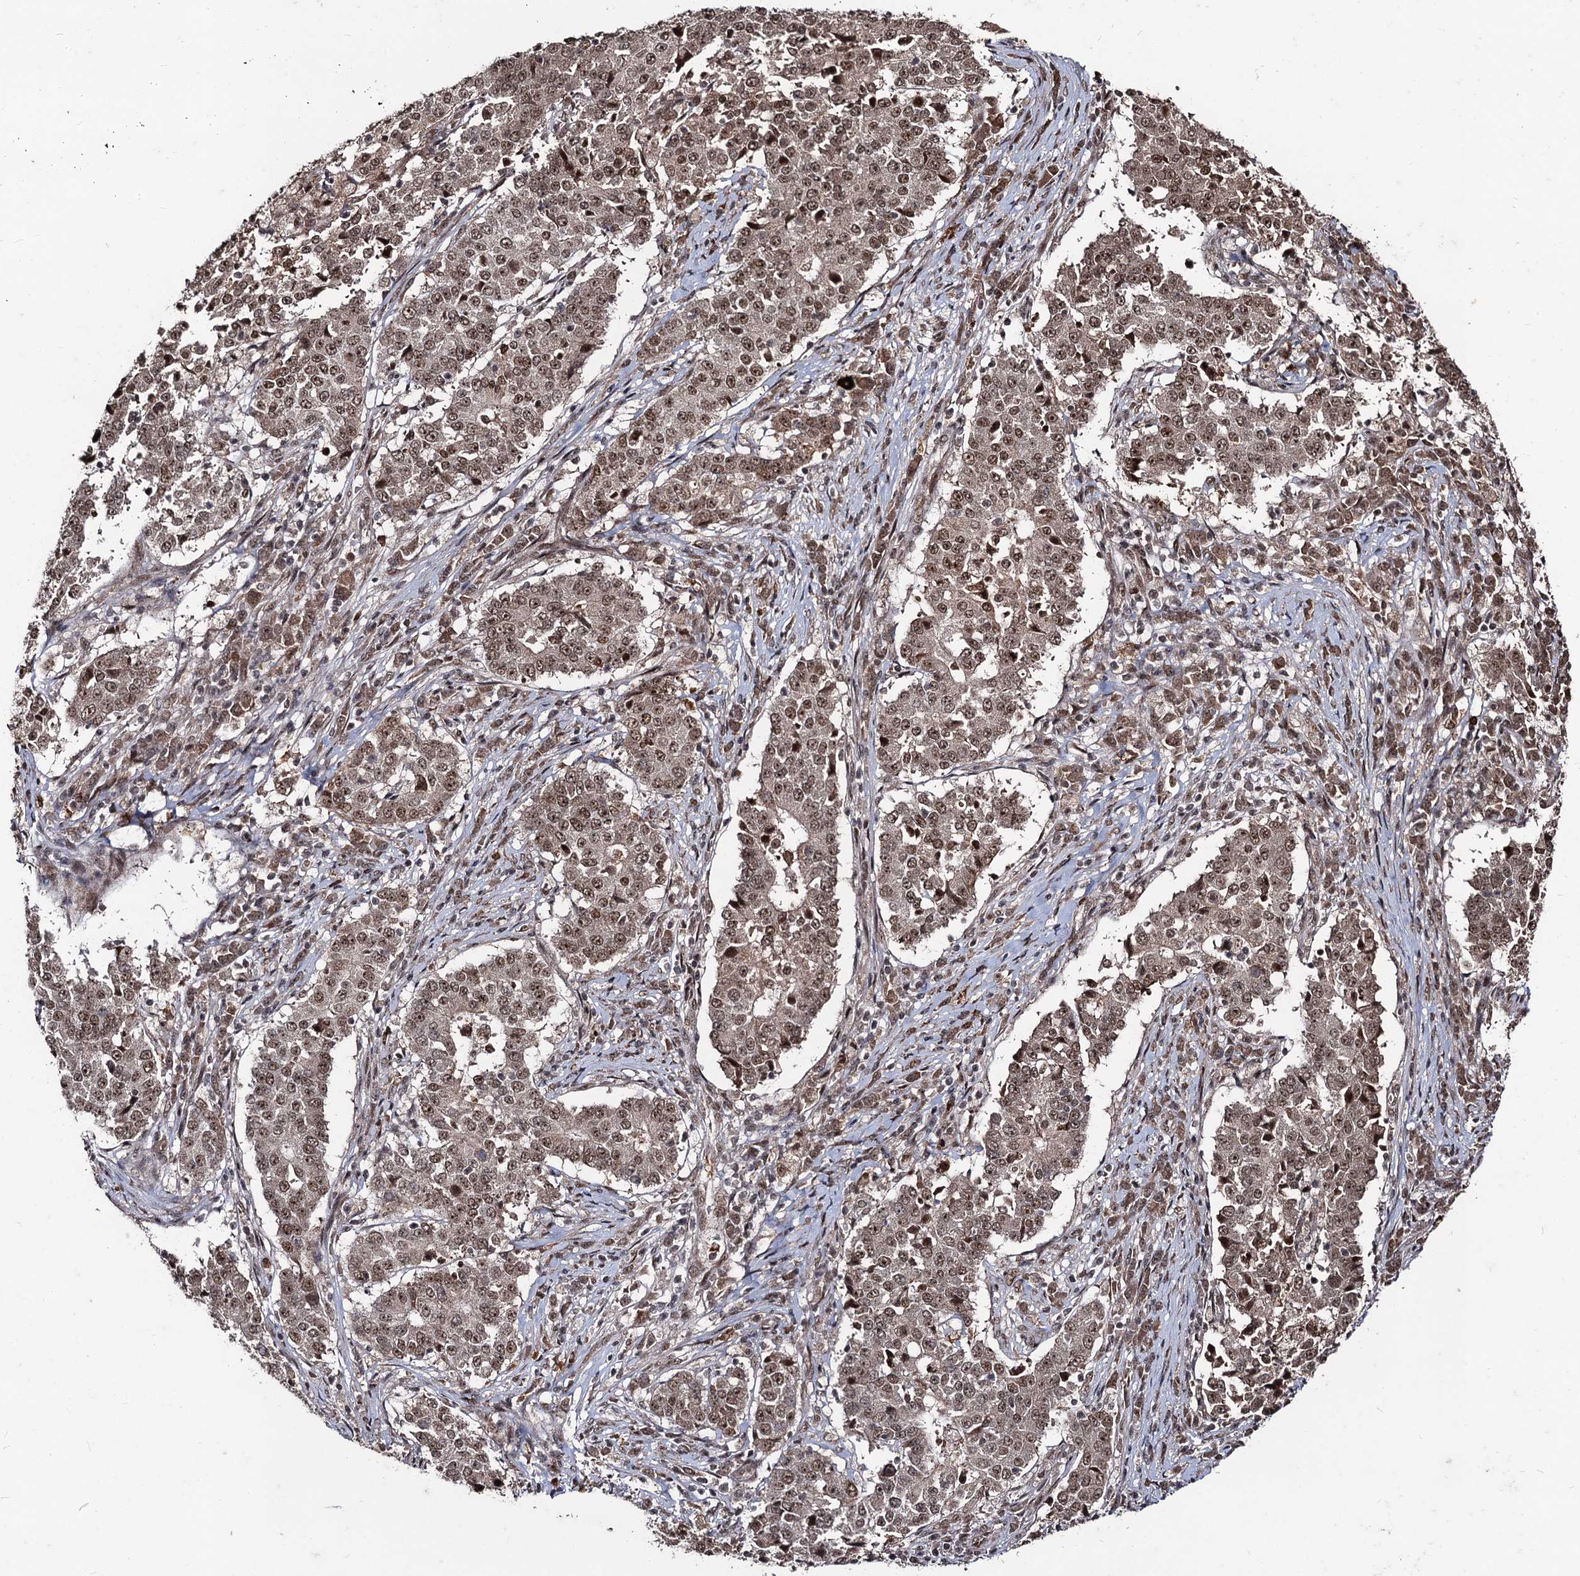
{"staining": {"intensity": "moderate", "quantity": ">75%", "location": "cytoplasmic/membranous,nuclear"}, "tissue": "stomach cancer", "cell_type": "Tumor cells", "image_type": "cancer", "snomed": [{"axis": "morphology", "description": "Adenocarcinoma, NOS"}, {"axis": "topography", "description": "Stomach"}], "caption": "Immunohistochemistry photomicrograph of neoplastic tissue: human stomach adenocarcinoma stained using IHC shows medium levels of moderate protein expression localized specifically in the cytoplasmic/membranous and nuclear of tumor cells, appearing as a cytoplasmic/membranous and nuclear brown color.", "gene": "SFSWAP", "patient": {"sex": "male", "age": 59}}